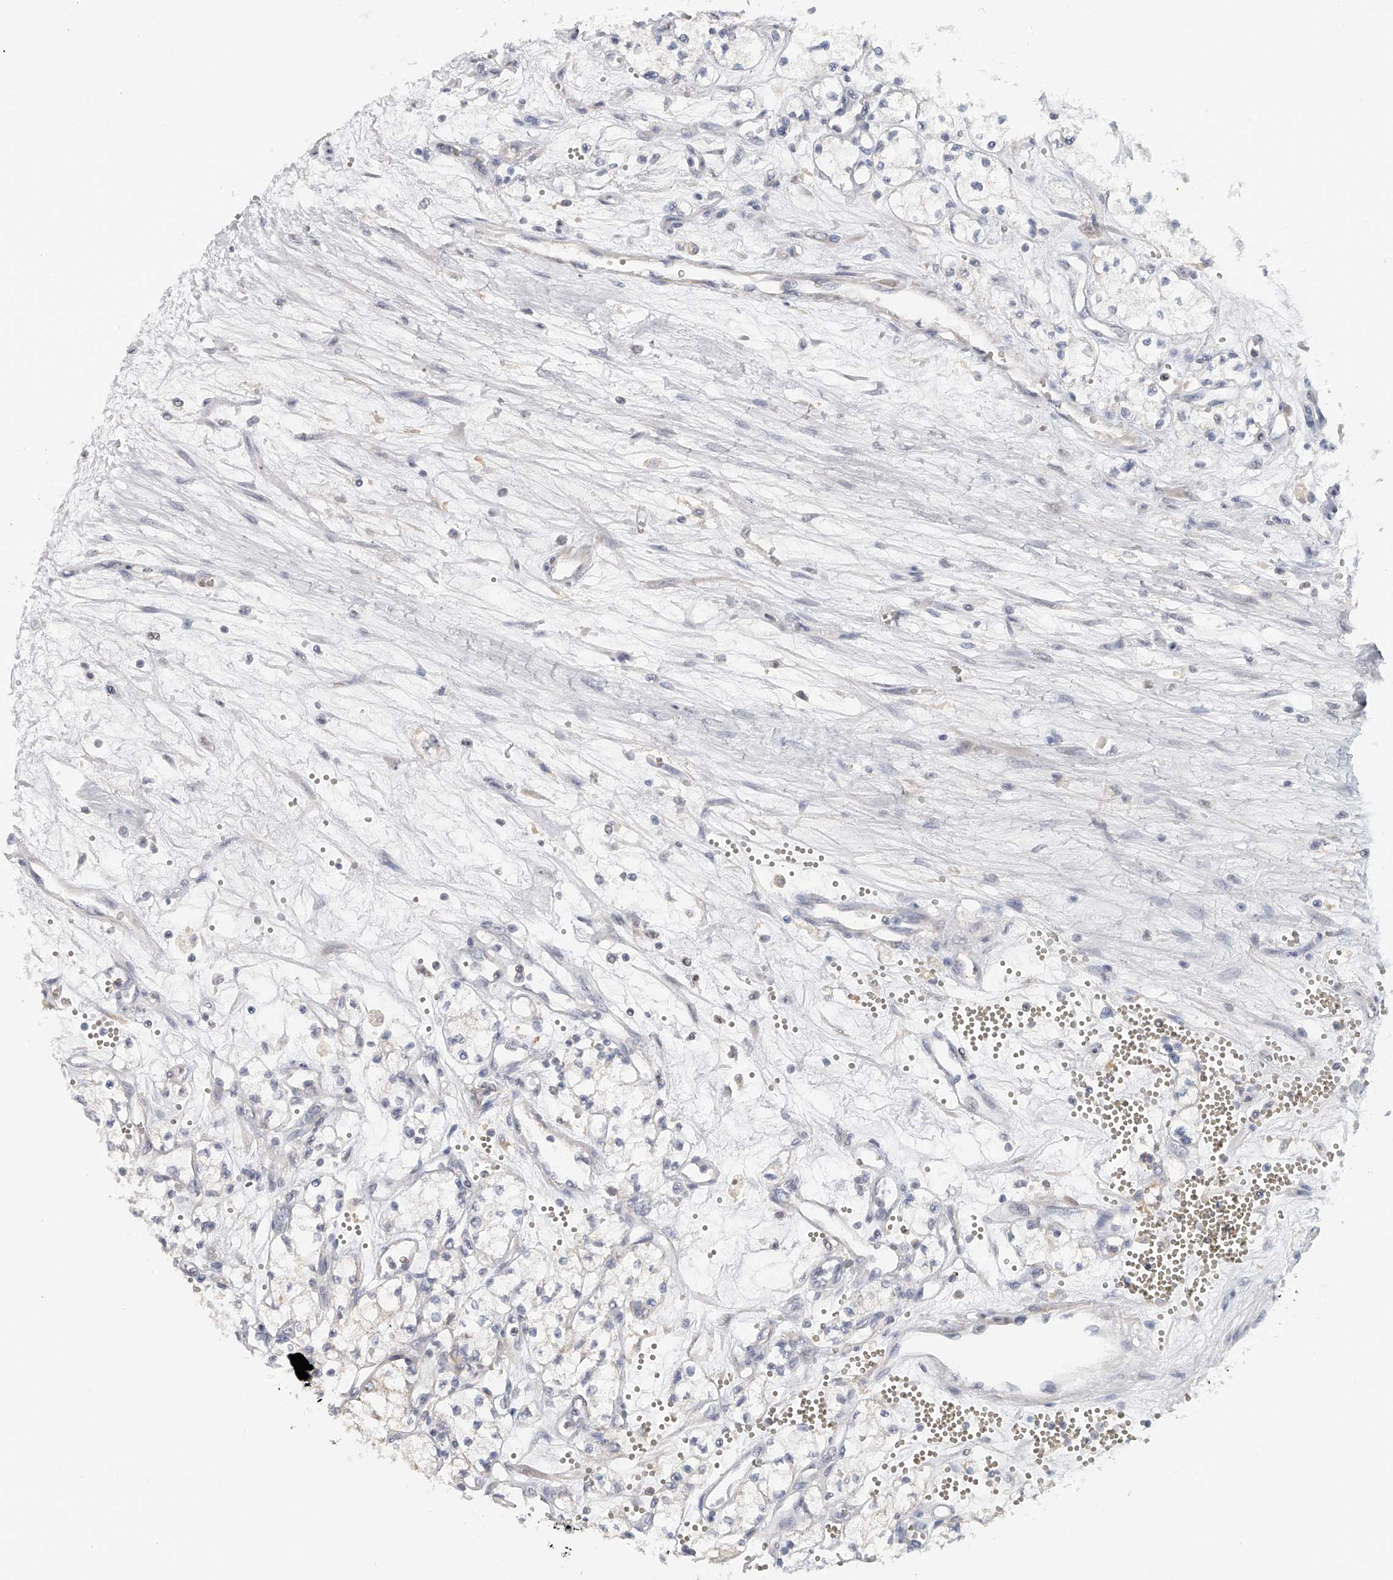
{"staining": {"intensity": "negative", "quantity": "none", "location": "none"}, "tissue": "renal cancer", "cell_type": "Tumor cells", "image_type": "cancer", "snomed": [{"axis": "morphology", "description": "Adenocarcinoma, NOS"}, {"axis": "topography", "description": "Kidney"}], "caption": "Image shows no significant protein staining in tumor cells of renal cancer. (DAB (3,3'-diaminobenzidine) immunohistochemistry with hematoxylin counter stain).", "gene": "DDX43", "patient": {"sex": "male", "age": 59}}